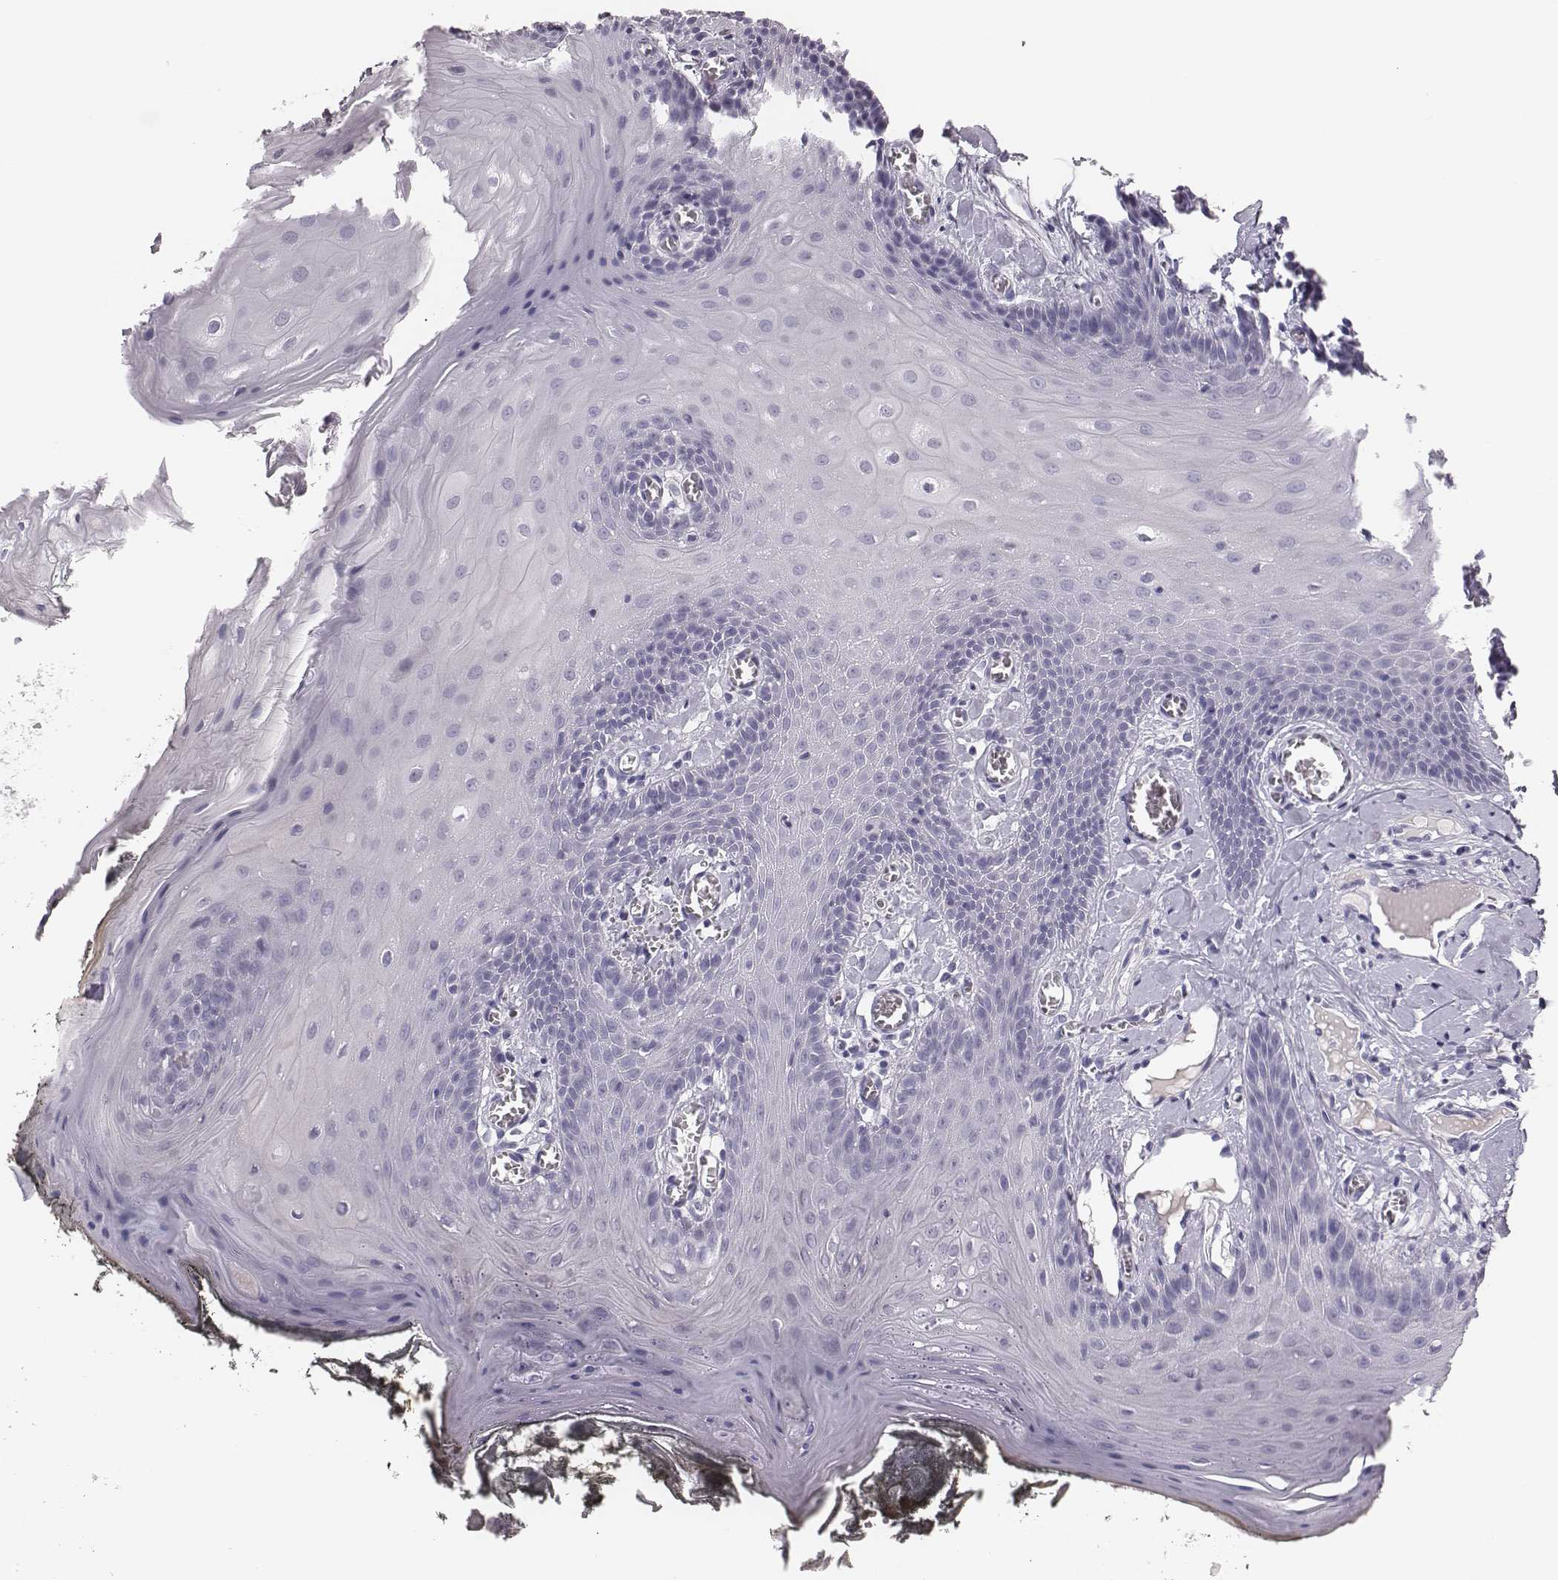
{"staining": {"intensity": "negative", "quantity": "none", "location": "none"}, "tissue": "oral mucosa", "cell_type": "Squamous epithelial cells", "image_type": "normal", "snomed": [{"axis": "morphology", "description": "Normal tissue, NOS"}, {"axis": "topography", "description": "Oral tissue"}], "caption": "This is a micrograph of IHC staining of benign oral mucosa, which shows no positivity in squamous epithelial cells.", "gene": "CSH1", "patient": {"sex": "male", "age": 9}}